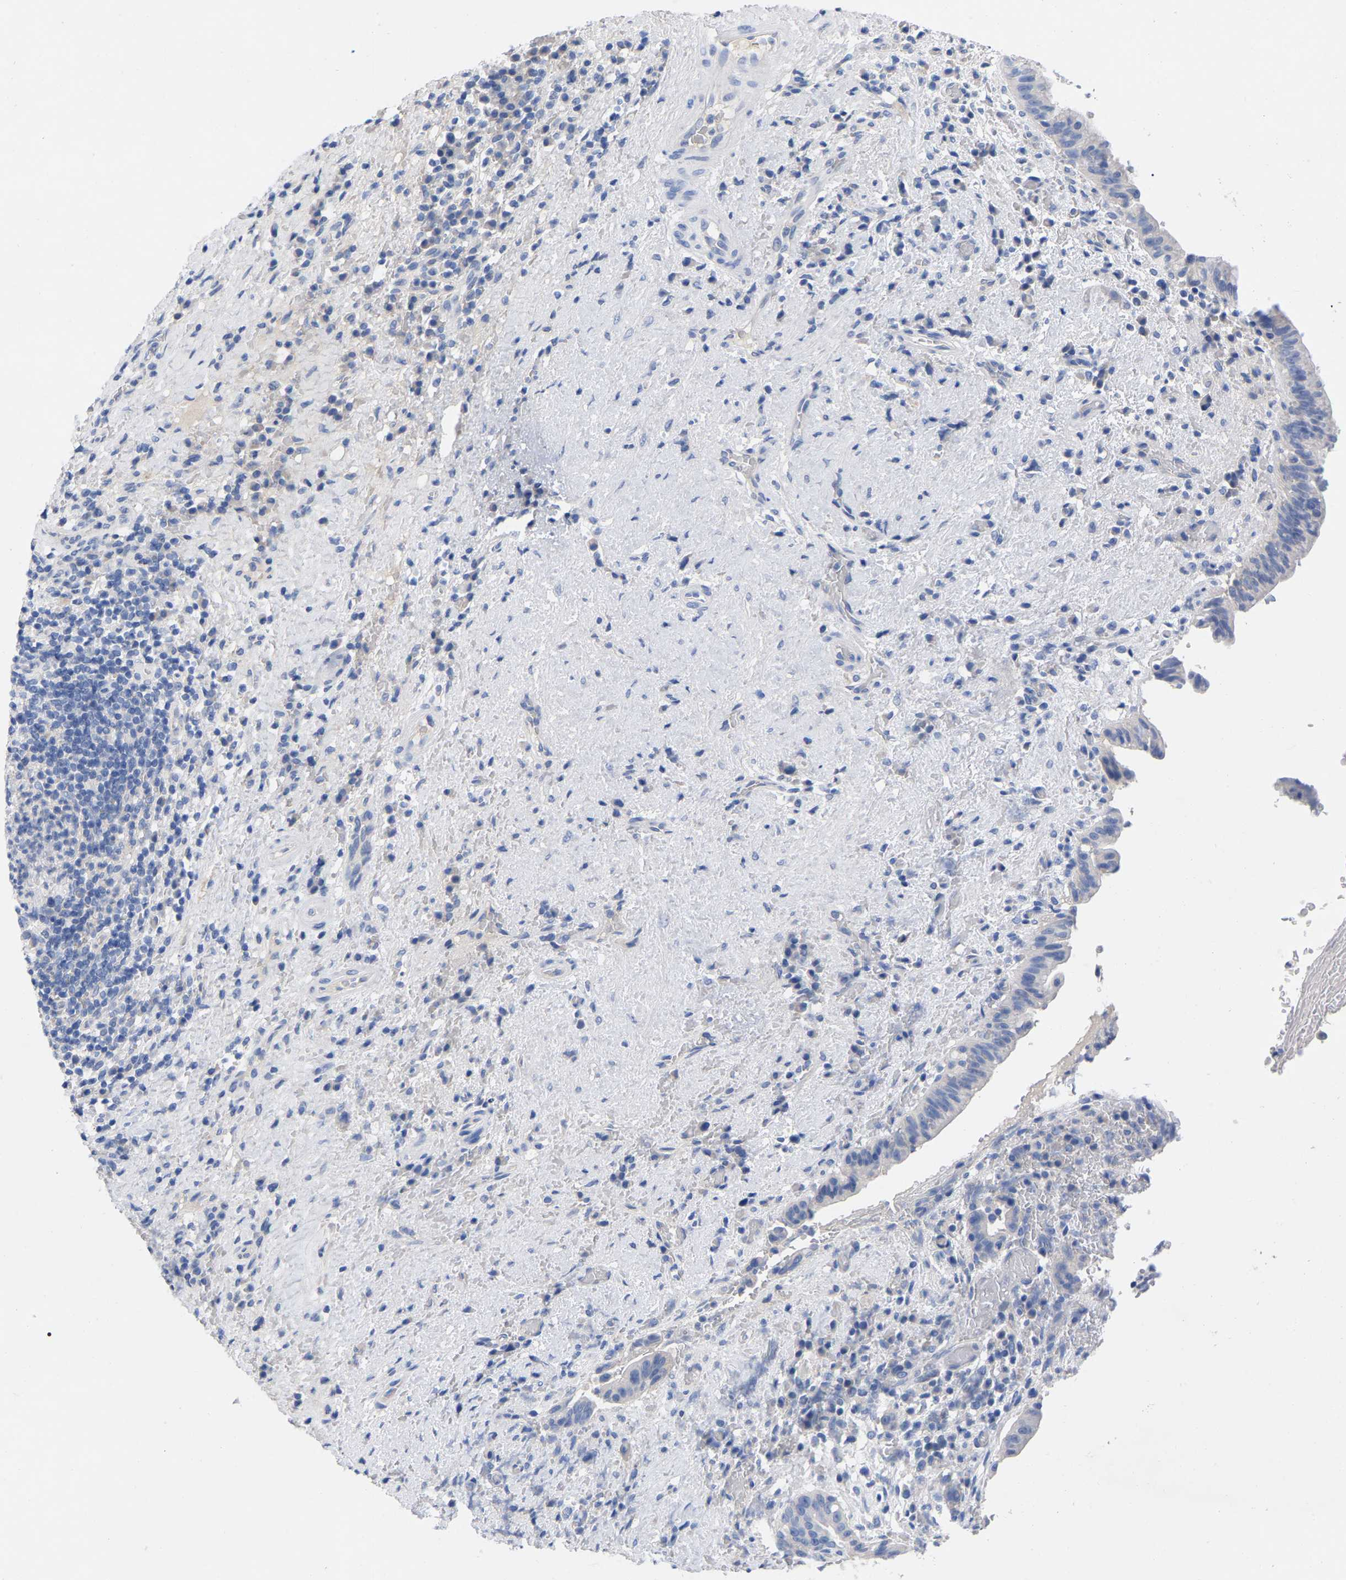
{"staining": {"intensity": "negative", "quantity": "none", "location": "none"}, "tissue": "liver cancer", "cell_type": "Tumor cells", "image_type": "cancer", "snomed": [{"axis": "morphology", "description": "Cholangiocarcinoma"}, {"axis": "topography", "description": "Liver"}], "caption": "An image of liver cancer (cholangiocarcinoma) stained for a protein reveals no brown staining in tumor cells.", "gene": "HAPLN1", "patient": {"sex": "female", "age": 38}}